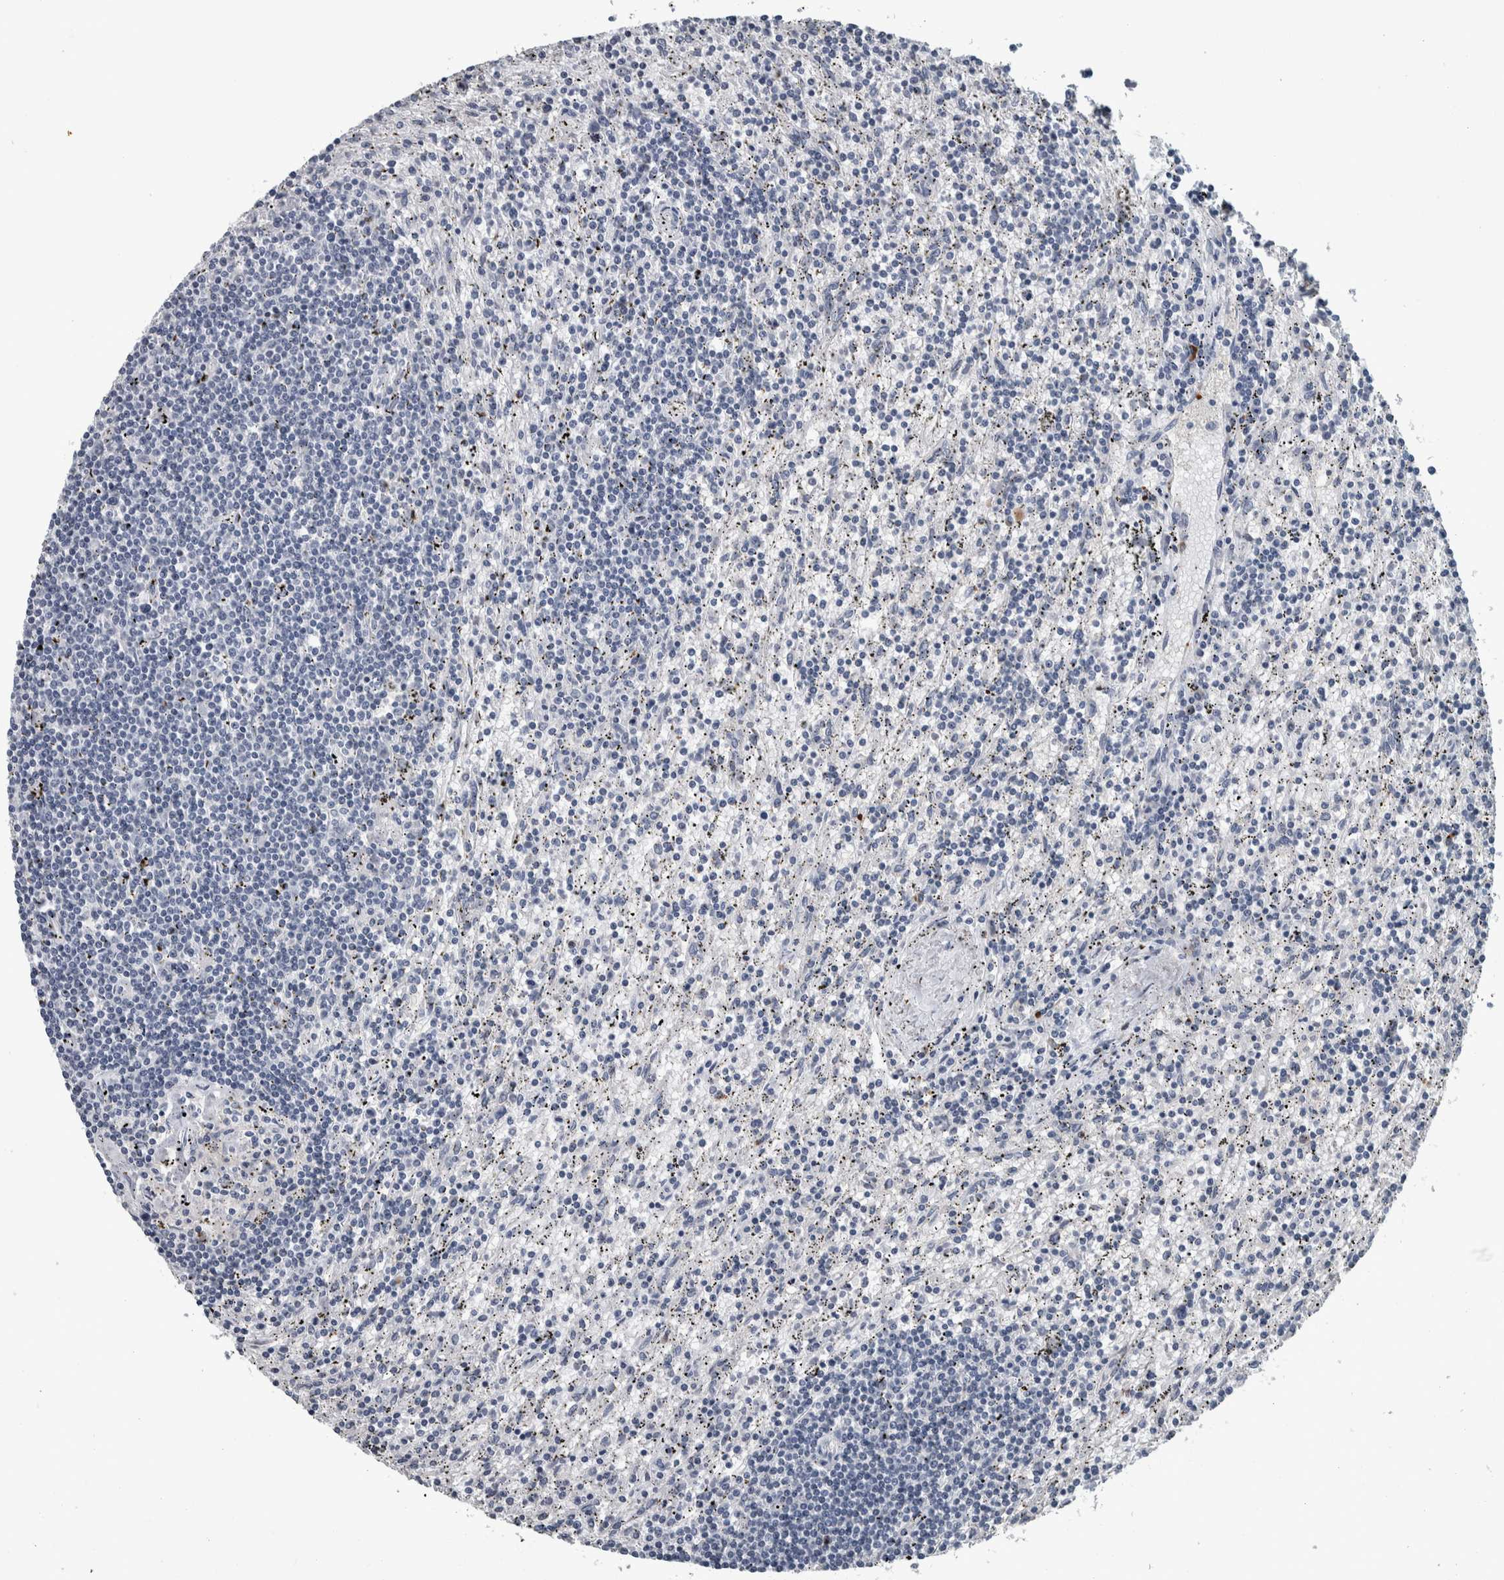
{"staining": {"intensity": "negative", "quantity": "none", "location": "none"}, "tissue": "lymphoma", "cell_type": "Tumor cells", "image_type": "cancer", "snomed": [{"axis": "morphology", "description": "Malignant lymphoma, non-Hodgkin's type, Low grade"}, {"axis": "topography", "description": "Spleen"}], "caption": "This is an immunohistochemistry micrograph of human malignant lymphoma, non-Hodgkin's type (low-grade). There is no expression in tumor cells.", "gene": "CAVIN4", "patient": {"sex": "male", "age": 76}}